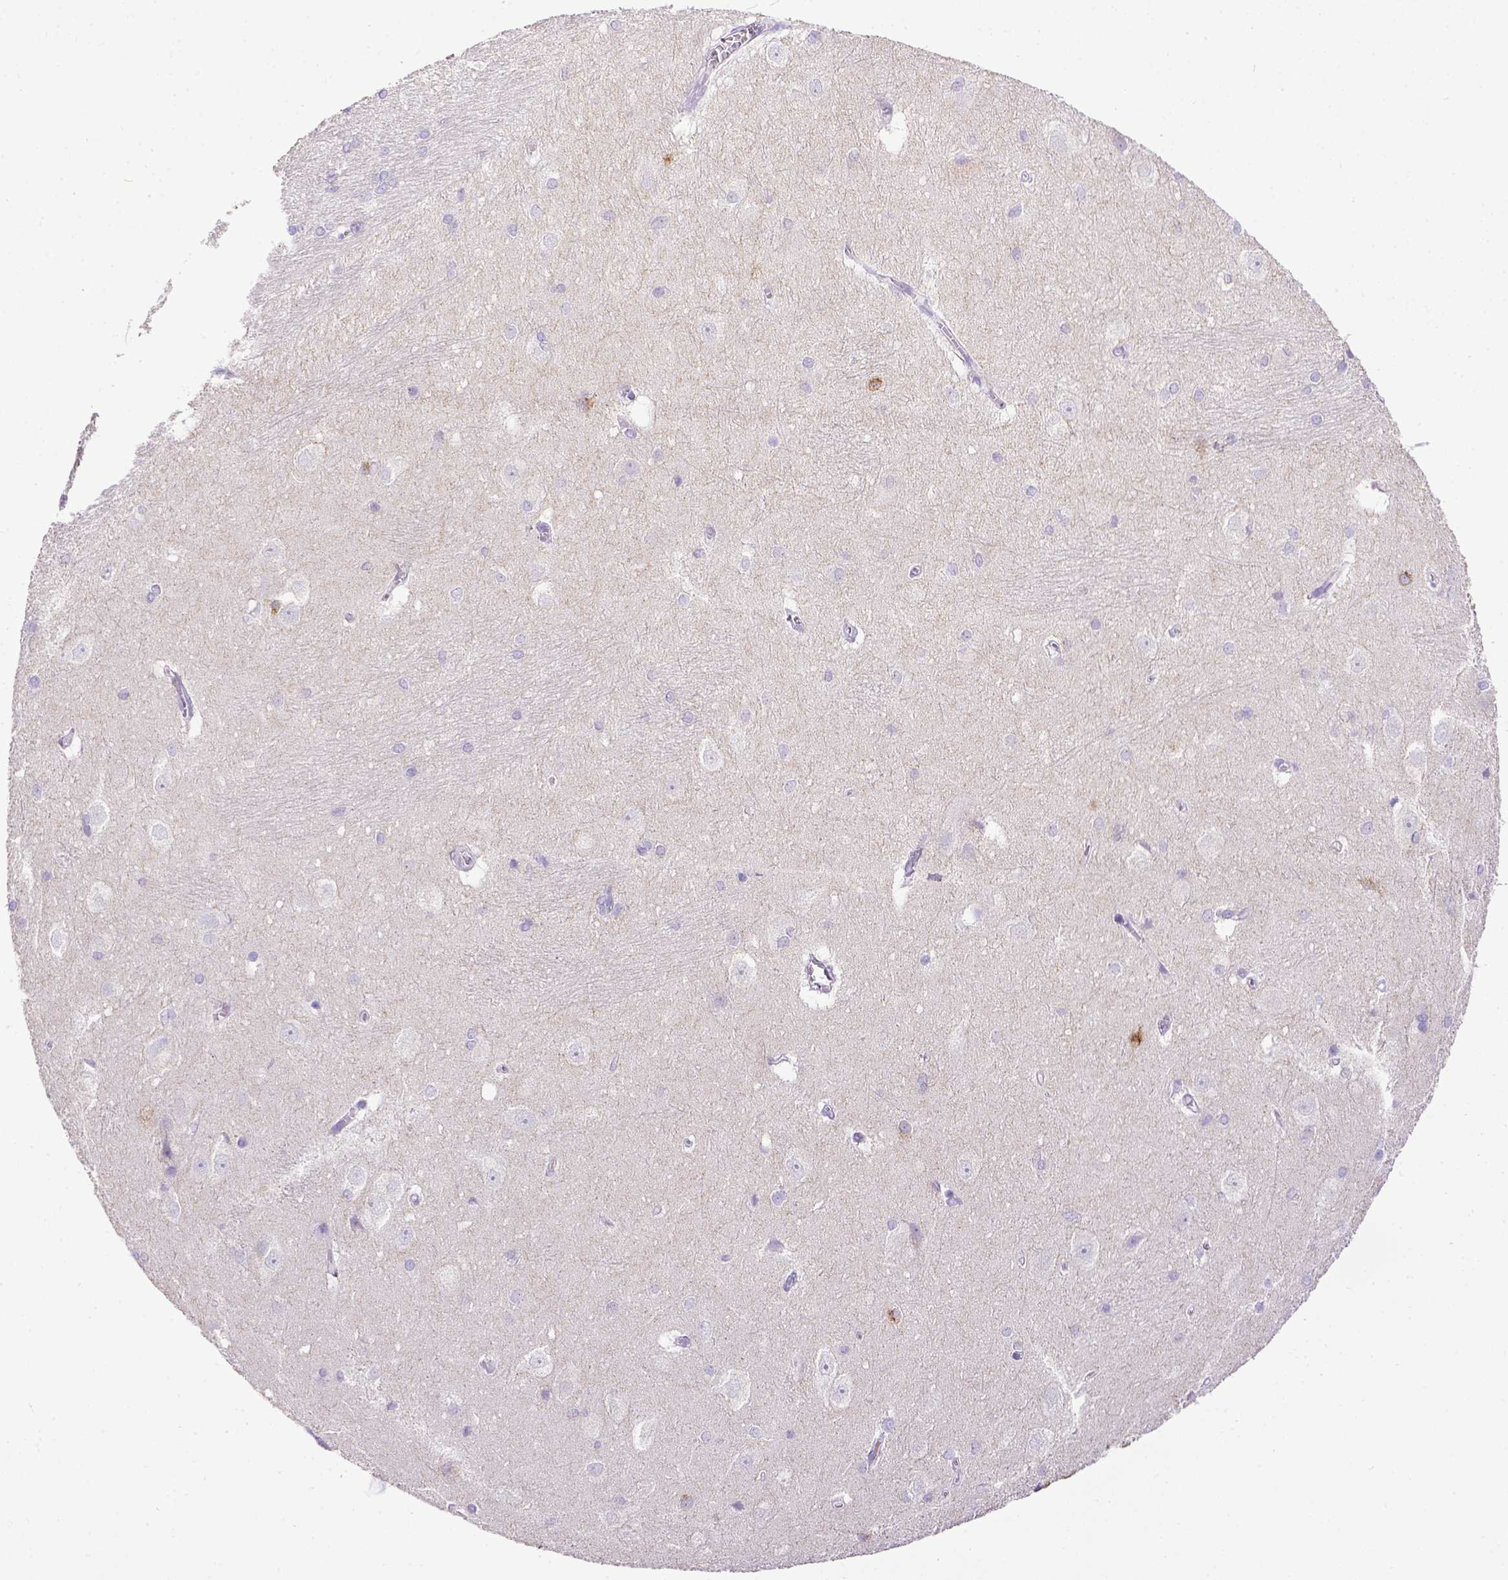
{"staining": {"intensity": "negative", "quantity": "none", "location": "none"}, "tissue": "hippocampus", "cell_type": "Glial cells", "image_type": "normal", "snomed": [{"axis": "morphology", "description": "Normal tissue, NOS"}, {"axis": "topography", "description": "Cerebral cortex"}, {"axis": "topography", "description": "Hippocampus"}], "caption": "High power microscopy micrograph of an immunohistochemistry micrograph of normal hippocampus, revealing no significant staining in glial cells.", "gene": "KIT", "patient": {"sex": "female", "age": 19}}